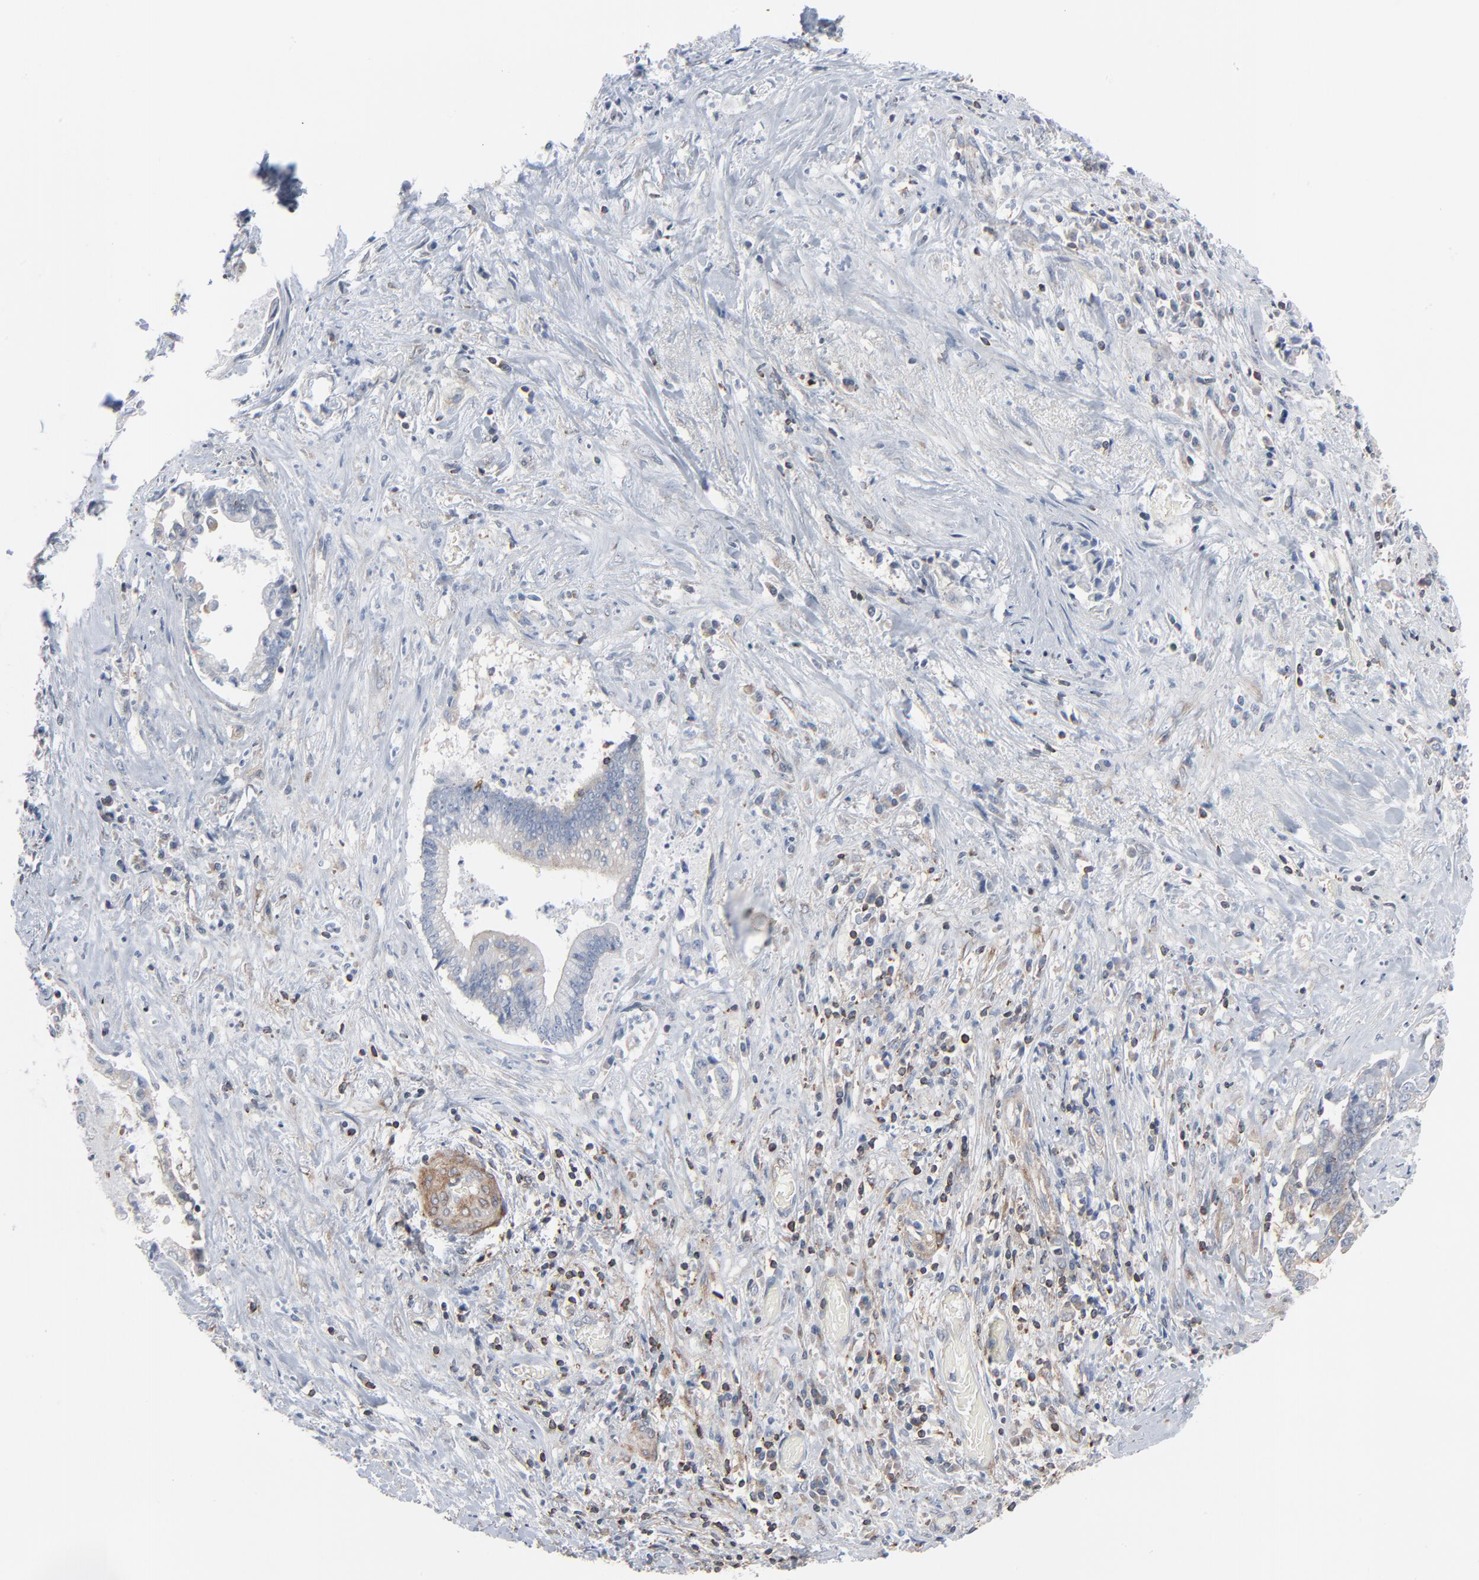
{"staining": {"intensity": "negative", "quantity": "none", "location": "none"}, "tissue": "liver cancer", "cell_type": "Tumor cells", "image_type": "cancer", "snomed": [{"axis": "morphology", "description": "Cholangiocarcinoma"}, {"axis": "topography", "description": "Liver"}], "caption": "Photomicrograph shows no significant protein expression in tumor cells of liver cholangiocarcinoma.", "gene": "OPTN", "patient": {"sex": "male", "age": 57}}